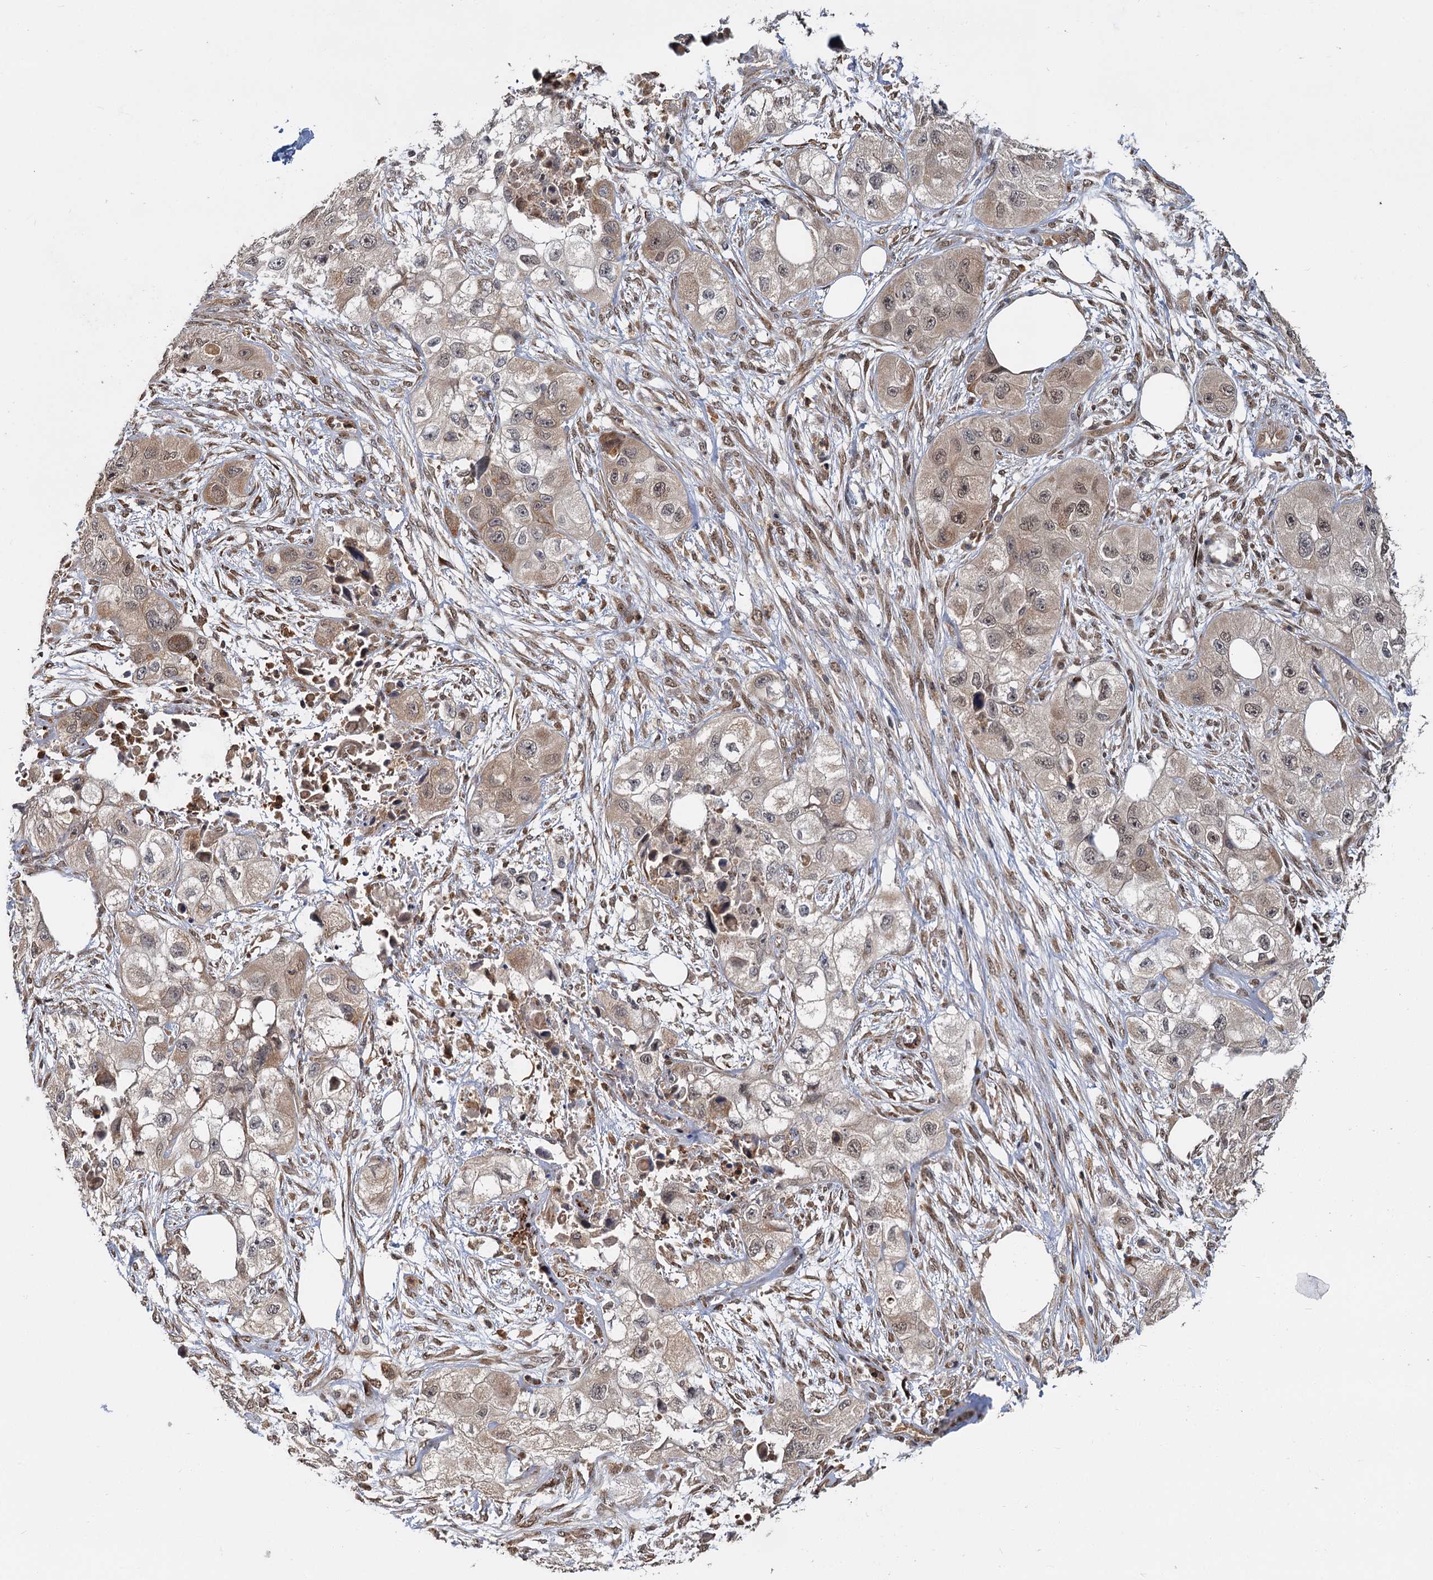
{"staining": {"intensity": "weak", "quantity": "25%-75%", "location": "cytoplasmic/membranous,nuclear"}, "tissue": "skin cancer", "cell_type": "Tumor cells", "image_type": "cancer", "snomed": [{"axis": "morphology", "description": "Squamous cell carcinoma, NOS"}, {"axis": "topography", "description": "Skin"}, {"axis": "topography", "description": "Subcutis"}], "caption": "Immunohistochemical staining of human skin squamous cell carcinoma displays weak cytoplasmic/membranous and nuclear protein staining in about 25%-75% of tumor cells.", "gene": "APBA2", "patient": {"sex": "male", "age": 73}}